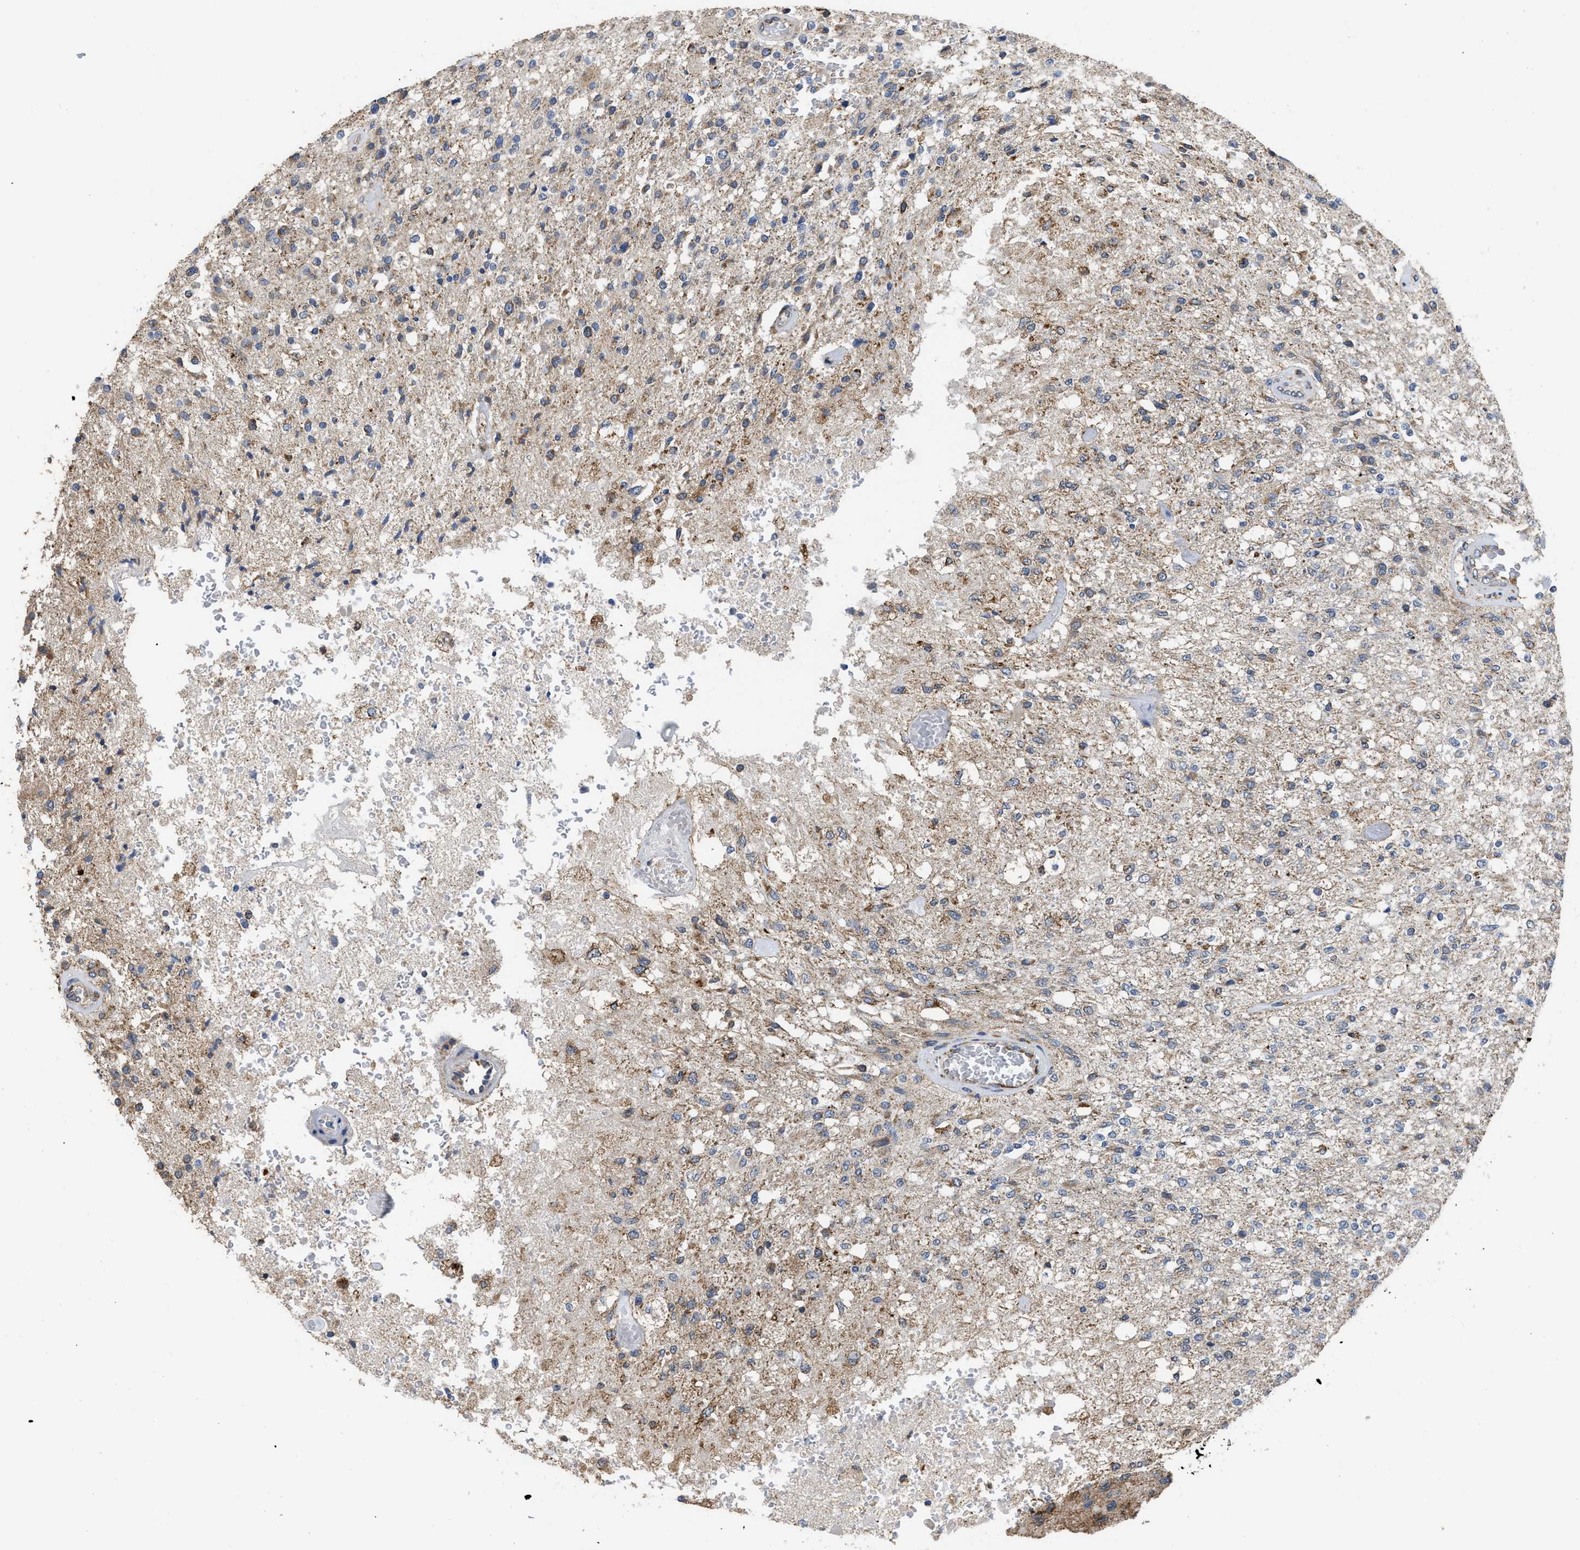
{"staining": {"intensity": "weak", "quantity": "25%-75%", "location": "cytoplasmic/membranous"}, "tissue": "glioma", "cell_type": "Tumor cells", "image_type": "cancer", "snomed": [{"axis": "morphology", "description": "Normal tissue, NOS"}, {"axis": "morphology", "description": "Glioma, malignant, High grade"}, {"axis": "topography", "description": "Cerebral cortex"}], "caption": "Weak cytoplasmic/membranous positivity for a protein is appreciated in about 25%-75% of tumor cells of glioma using IHC.", "gene": "AK2", "patient": {"sex": "male", "age": 77}}